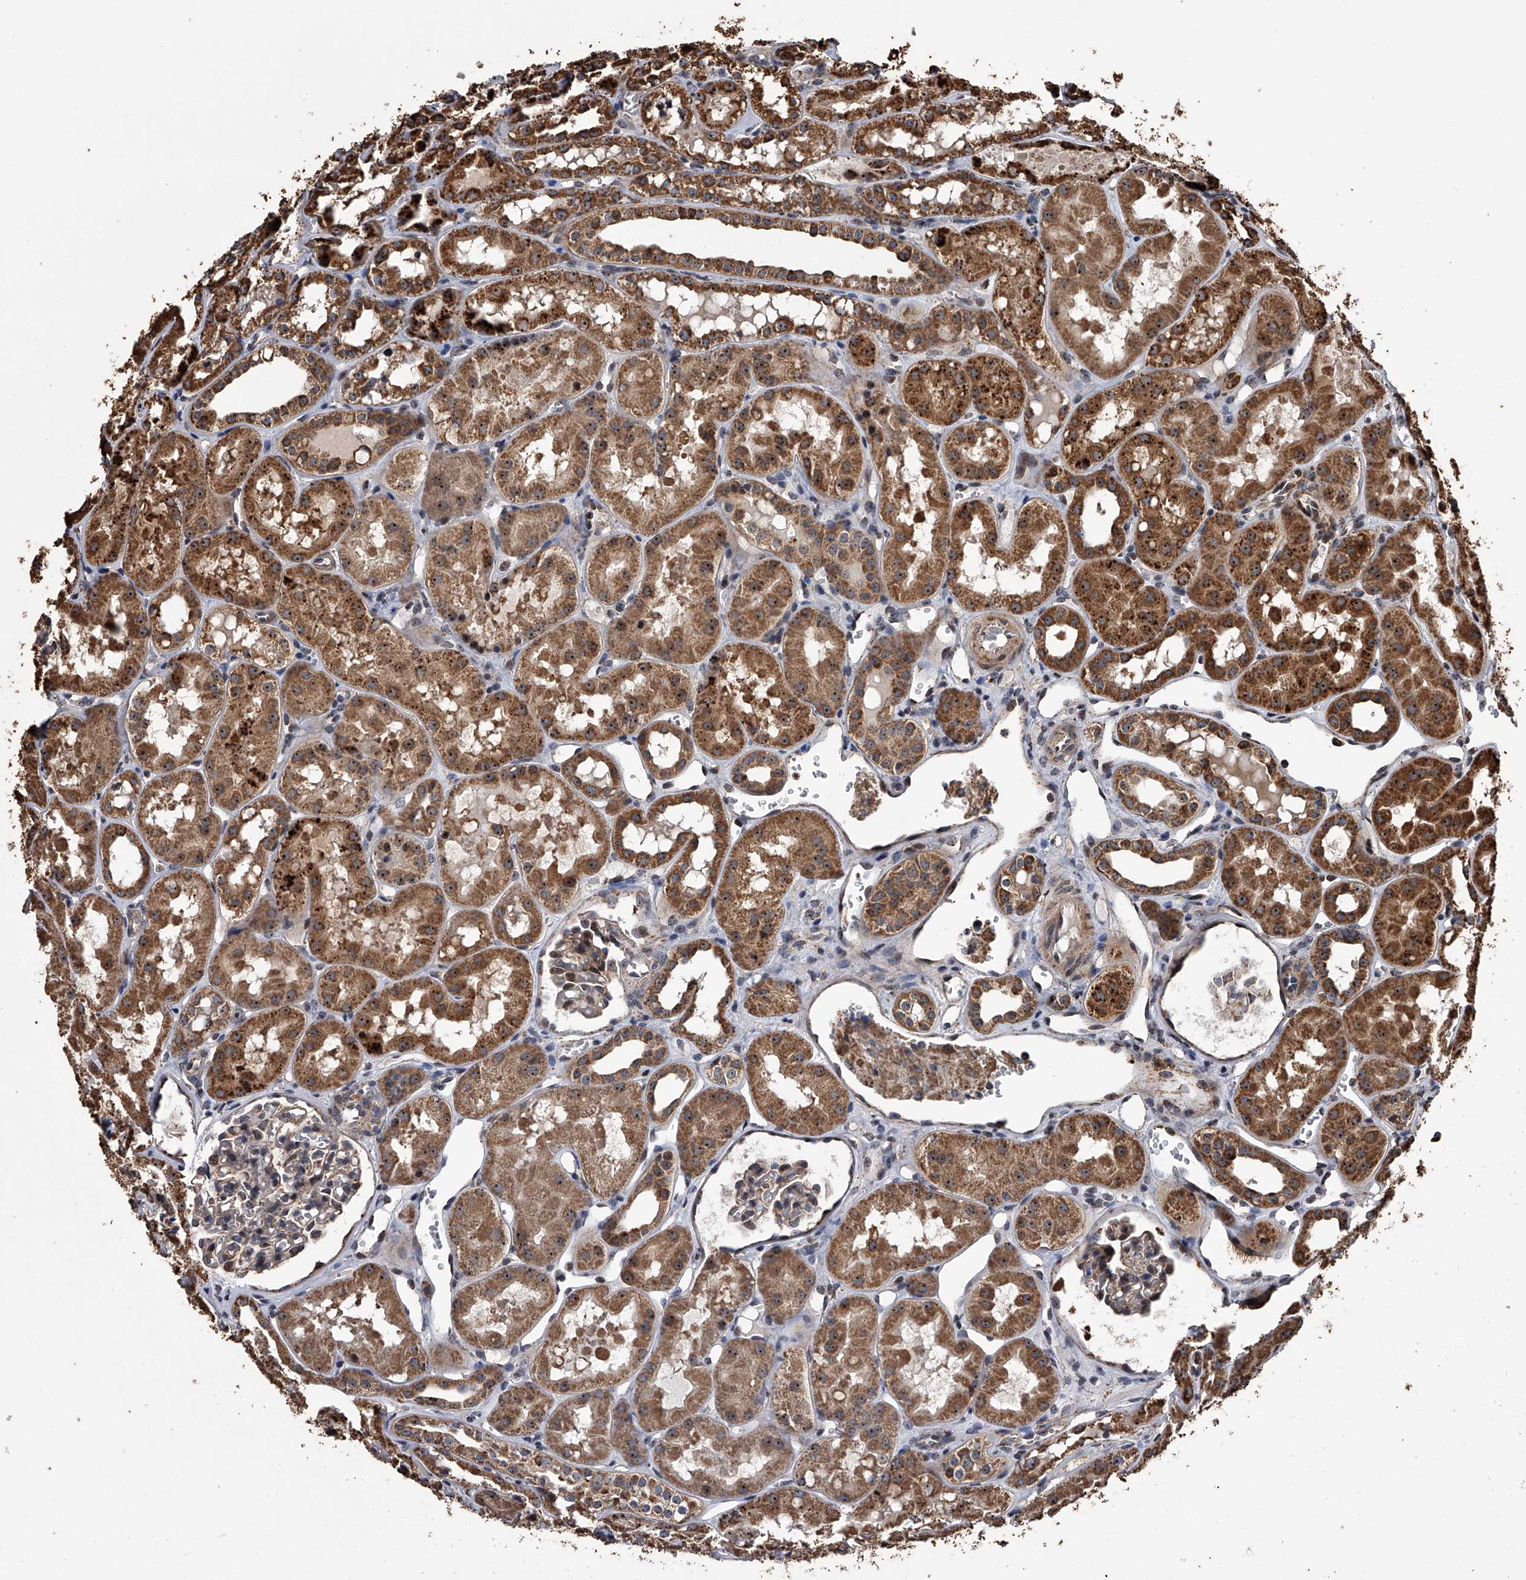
{"staining": {"intensity": "weak", "quantity": "<25%", "location": "cytoplasmic/membranous"}, "tissue": "kidney", "cell_type": "Cells in glomeruli", "image_type": "normal", "snomed": [{"axis": "morphology", "description": "Normal tissue, NOS"}, {"axis": "topography", "description": "Kidney"}], "caption": "The image reveals no staining of cells in glomeruli in normal kidney.", "gene": "SMPDL3A", "patient": {"sex": "male", "age": 16}}